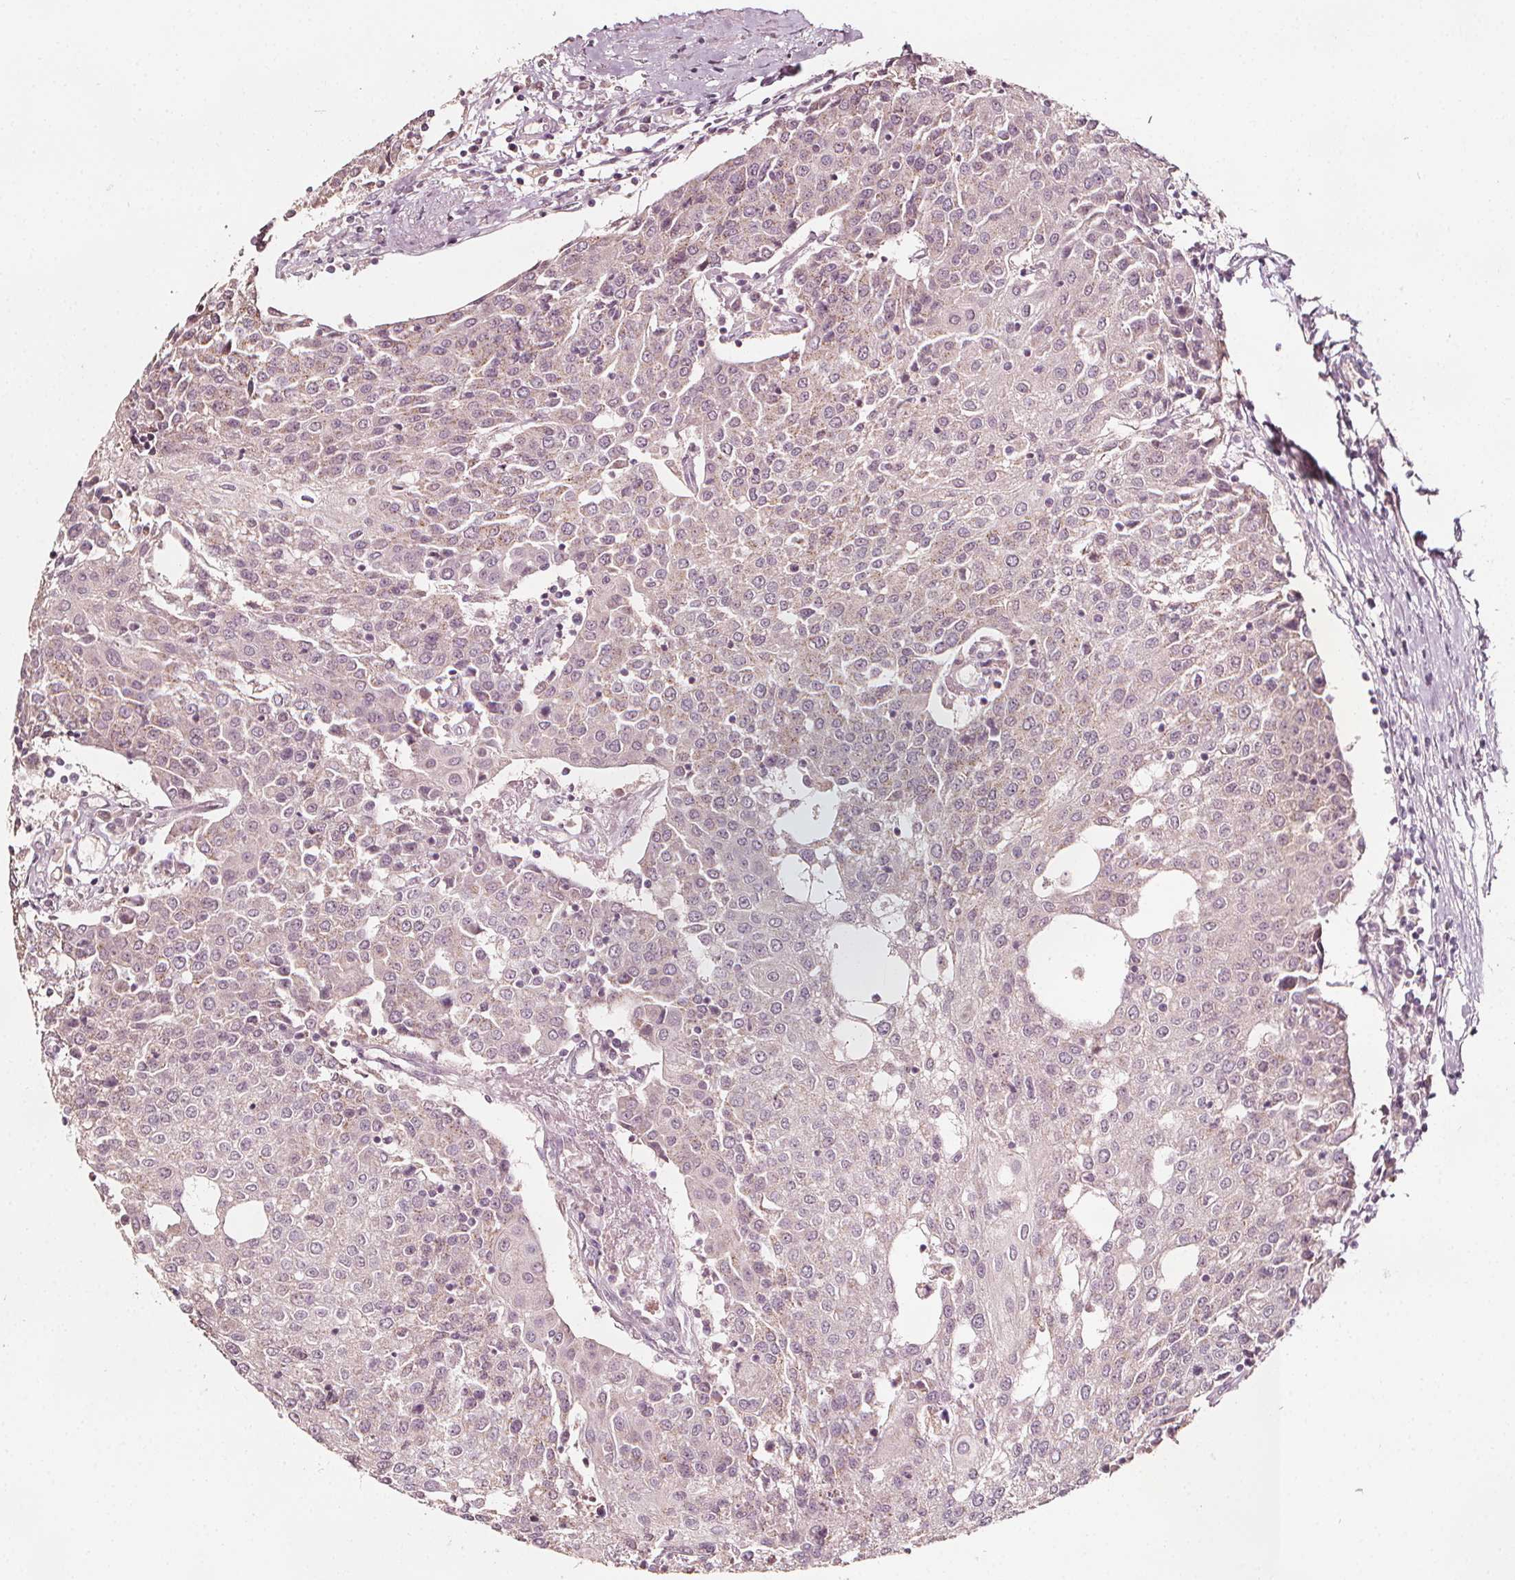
{"staining": {"intensity": "negative", "quantity": "none", "location": "none"}, "tissue": "urothelial cancer", "cell_type": "Tumor cells", "image_type": "cancer", "snomed": [{"axis": "morphology", "description": "Urothelial carcinoma, High grade"}, {"axis": "topography", "description": "Urinary bladder"}], "caption": "Image shows no significant protein expression in tumor cells of urothelial cancer.", "gene": "NPC1L1", "patient": {"sex": "female", "age": 85}}